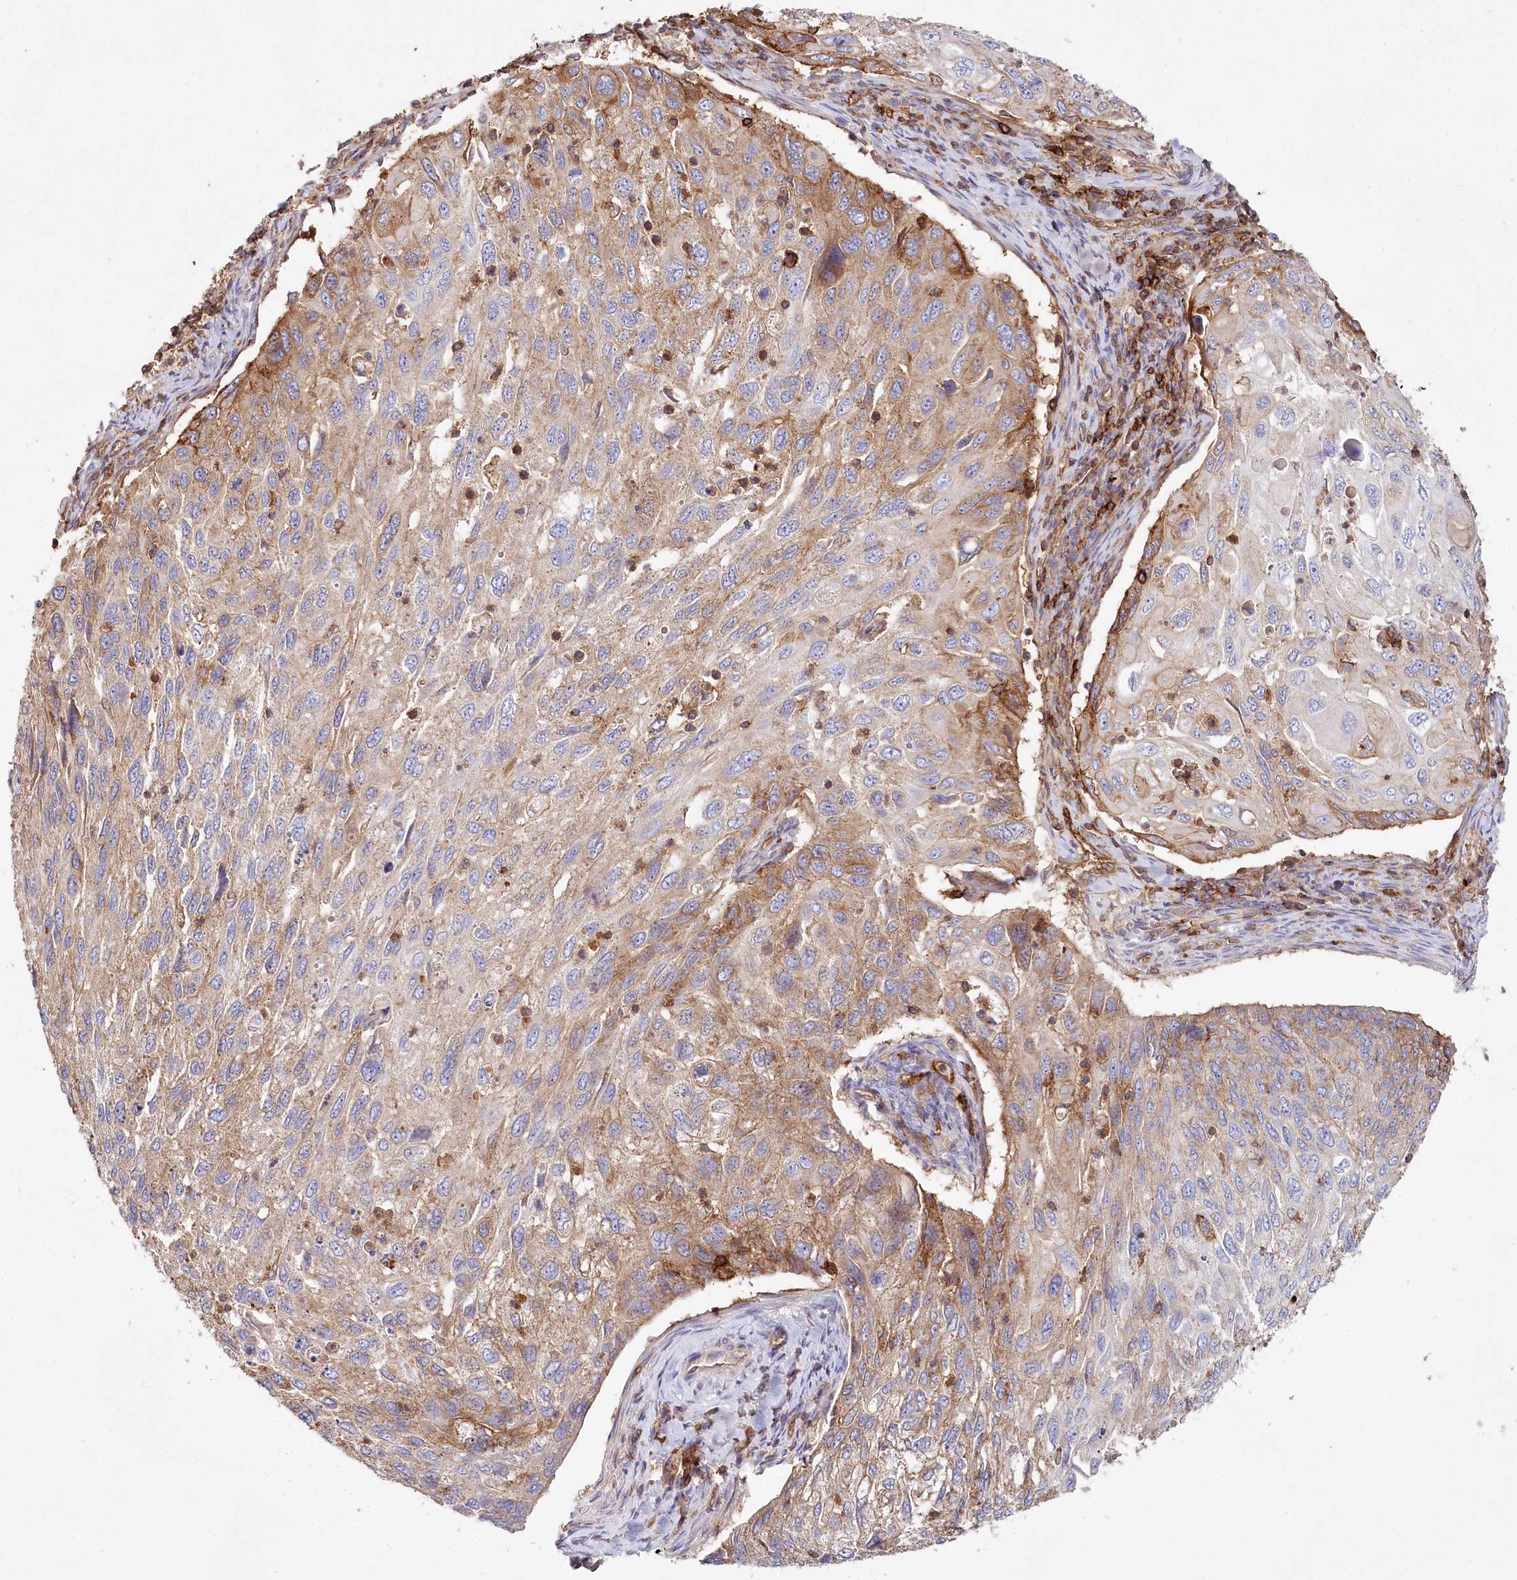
{"staining": {"intensity": "moderate", "quantity": "25%-75%", "location": "cytoplasmic/membranous"}, "tissue": "cervical cancer", "cell_type": "Tumor cells", "image_type": "cancer", "snomed": [{"axis": "morphology", "description": "Squamous cell carcinoma, NOS"}, {"axis": "topography", "description": "Cervix"}], "caption": "Immunohistochemical staining of squamous cell carcinoma (cervical) shows moderate cytoplasmic/membranous protein expression in about 25%-75% of tumor cells. (DAB IHC with brightfield microscopy, high magnification).", "gene": "RBP5", "patient": {"sex": "female", "age": 70}}